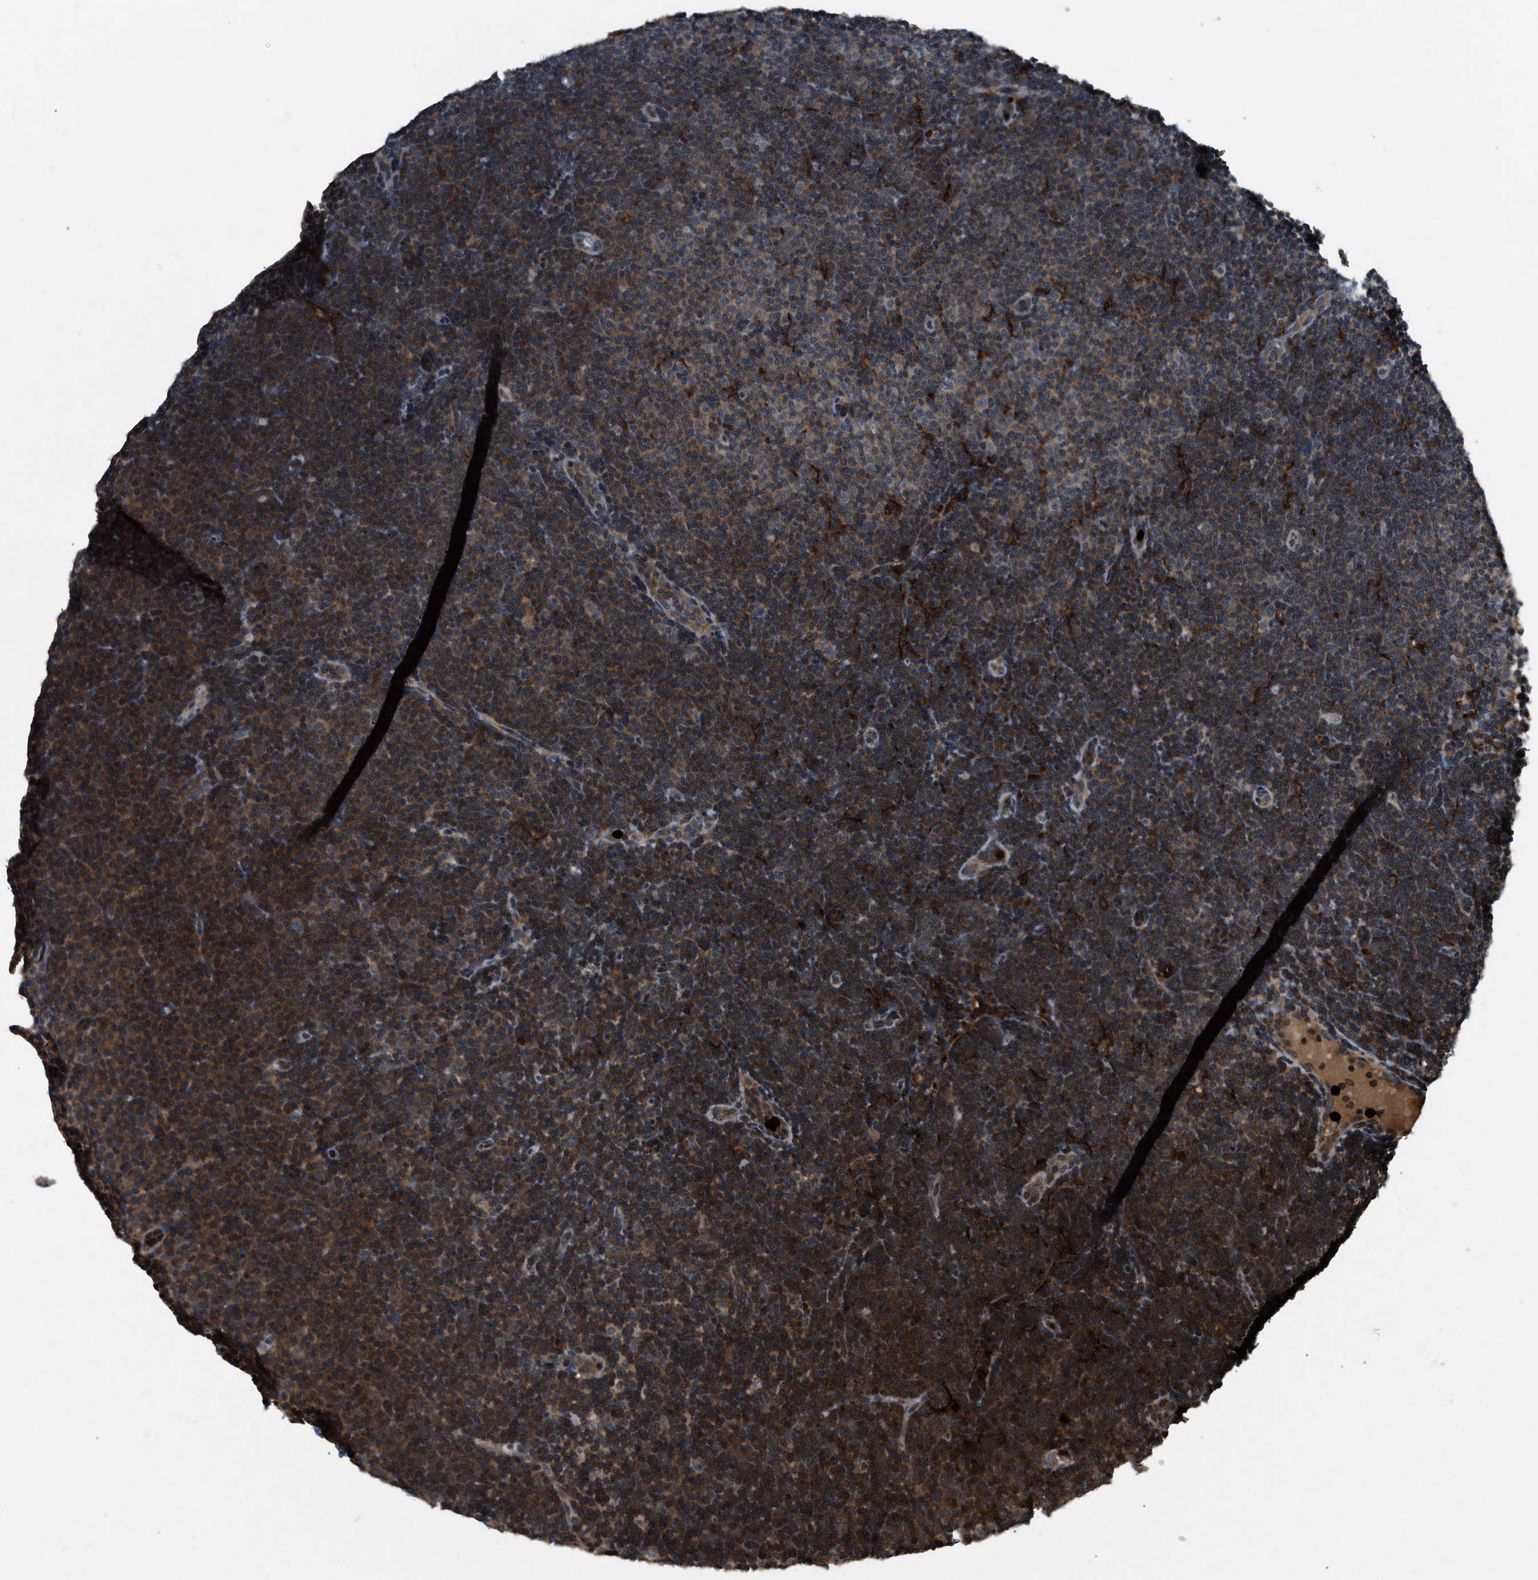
{"staining": {"intensity": "moderate", "quantity": ">75%", "location": "cytoplasmic/membranous"}, "tissue": "lymphoma", "cell_type": "Tumor cells", "image_type": "cancer", "snomed": [{"axis": "morphology", "description": "Malignant lymphoma, non-Hodgkin's type, Low grade"}, {"axis": "topography", "description": "Lymph node"}], "caption": "Lymphoma tissue shows moderate cytoplasmic/membranous staining in about >75% of tumor cells, visualized by immunohistochemistry. (Stains: DAB (3,3'-diaminobenzidine) in brown, nuclei in blue, Microscopy: brightfield microscopy at high magnification).", "gene": "RNF141", "patient": {"sex": "female", "age": 53}}